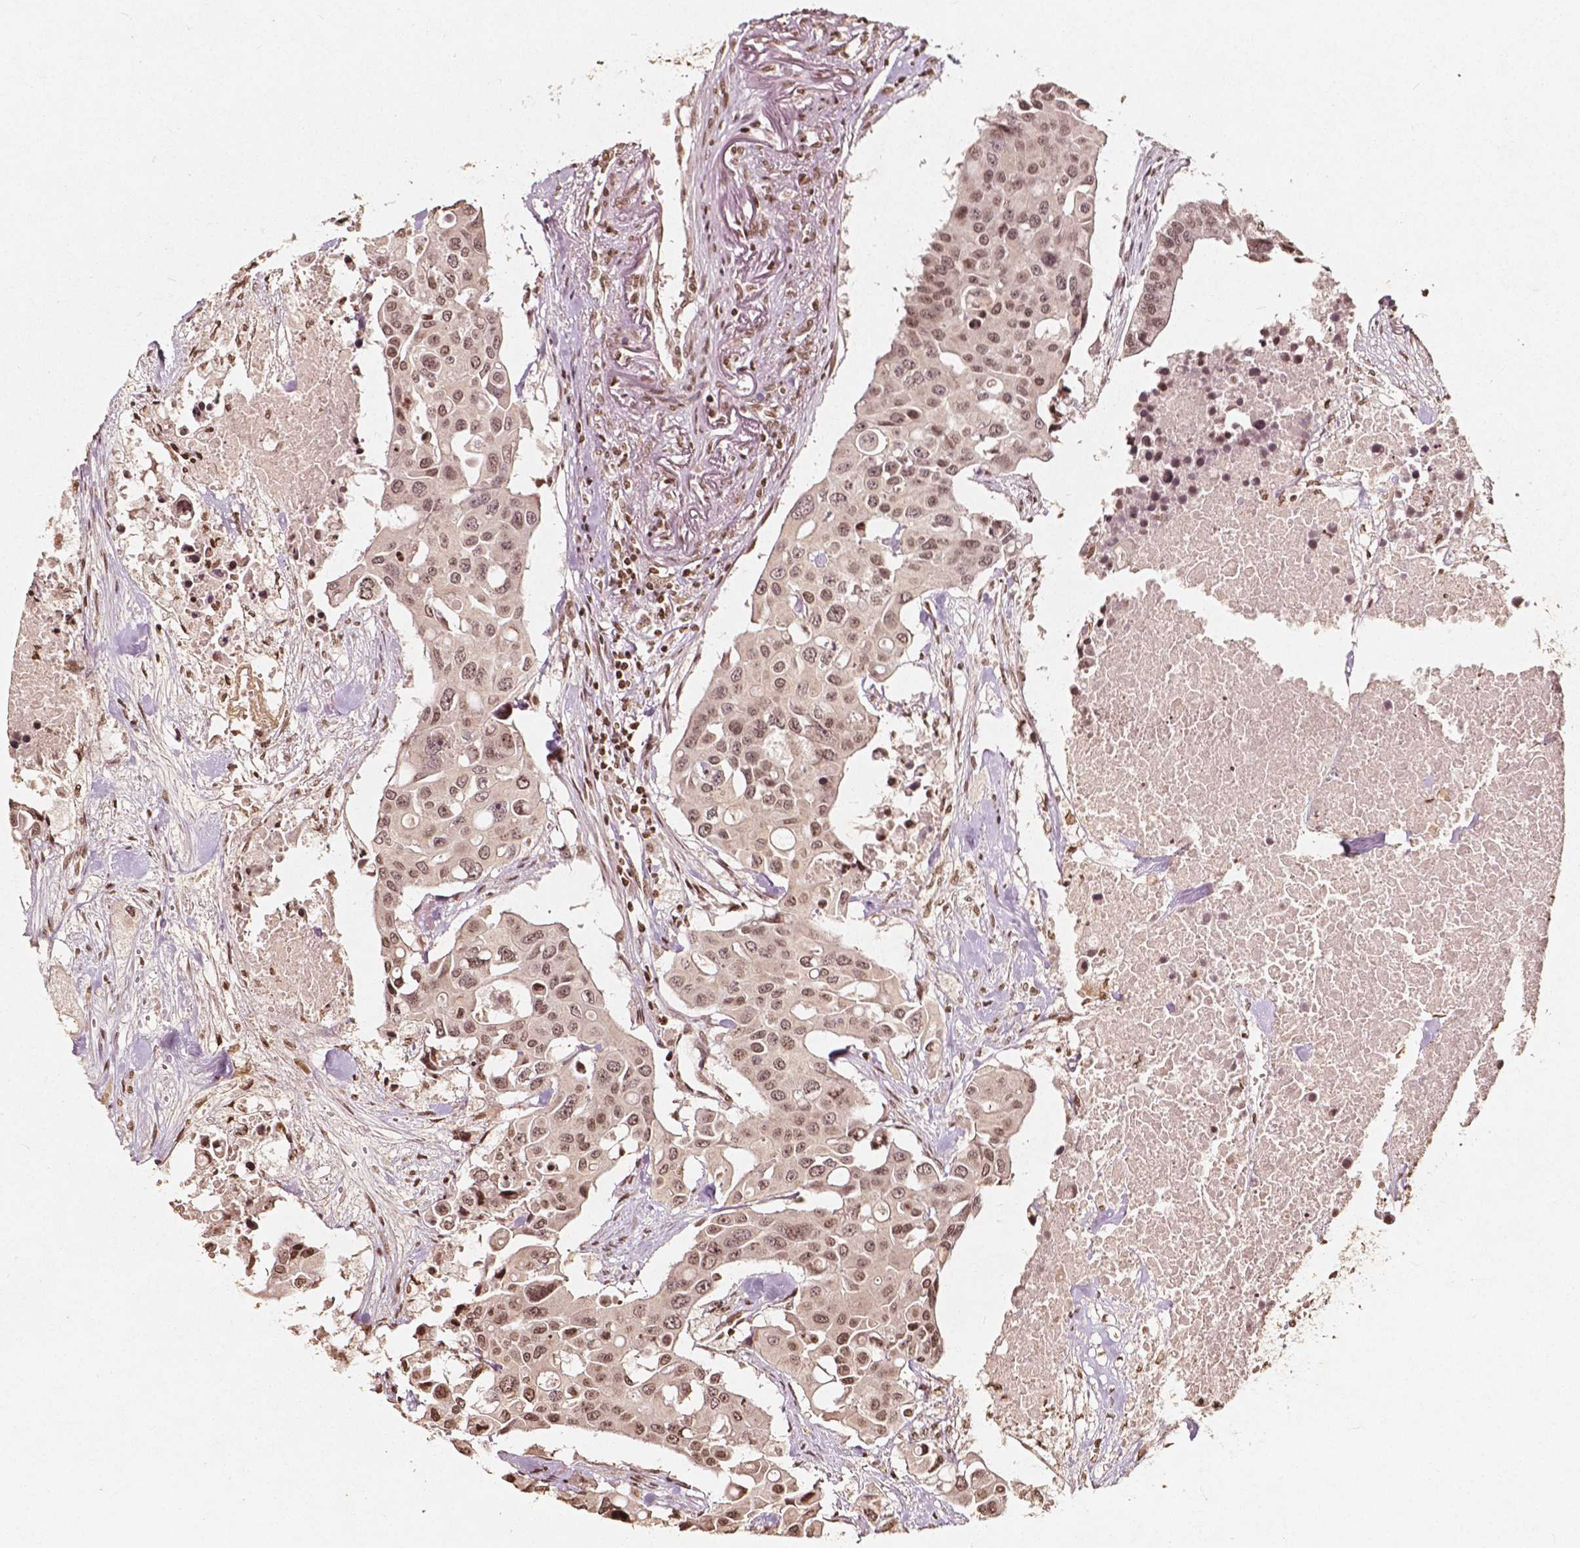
{"staining": {"intensity": "moderate", "quantity": ">75%", "location": "nuclear"}, "tissue": "colorectal cancer", "cell_type": "Tumor cells", "image_type": "cancer", "snomed": [{"axis": "morphology", "description": "Adenocarcinoma, NOS"}, {"axis": "topography", "description": "Colon"}], "caption": "A medium amount of moderate nuclear staining is appreciated in about >75% of tumor cells in adenocarcinoma (colorectal) tissue. Immunohistochemistry stains the protein in brown and the nuclei are stained blue.", "gene": "H3C14", "patient": {"sex": "male", "age": 77}}